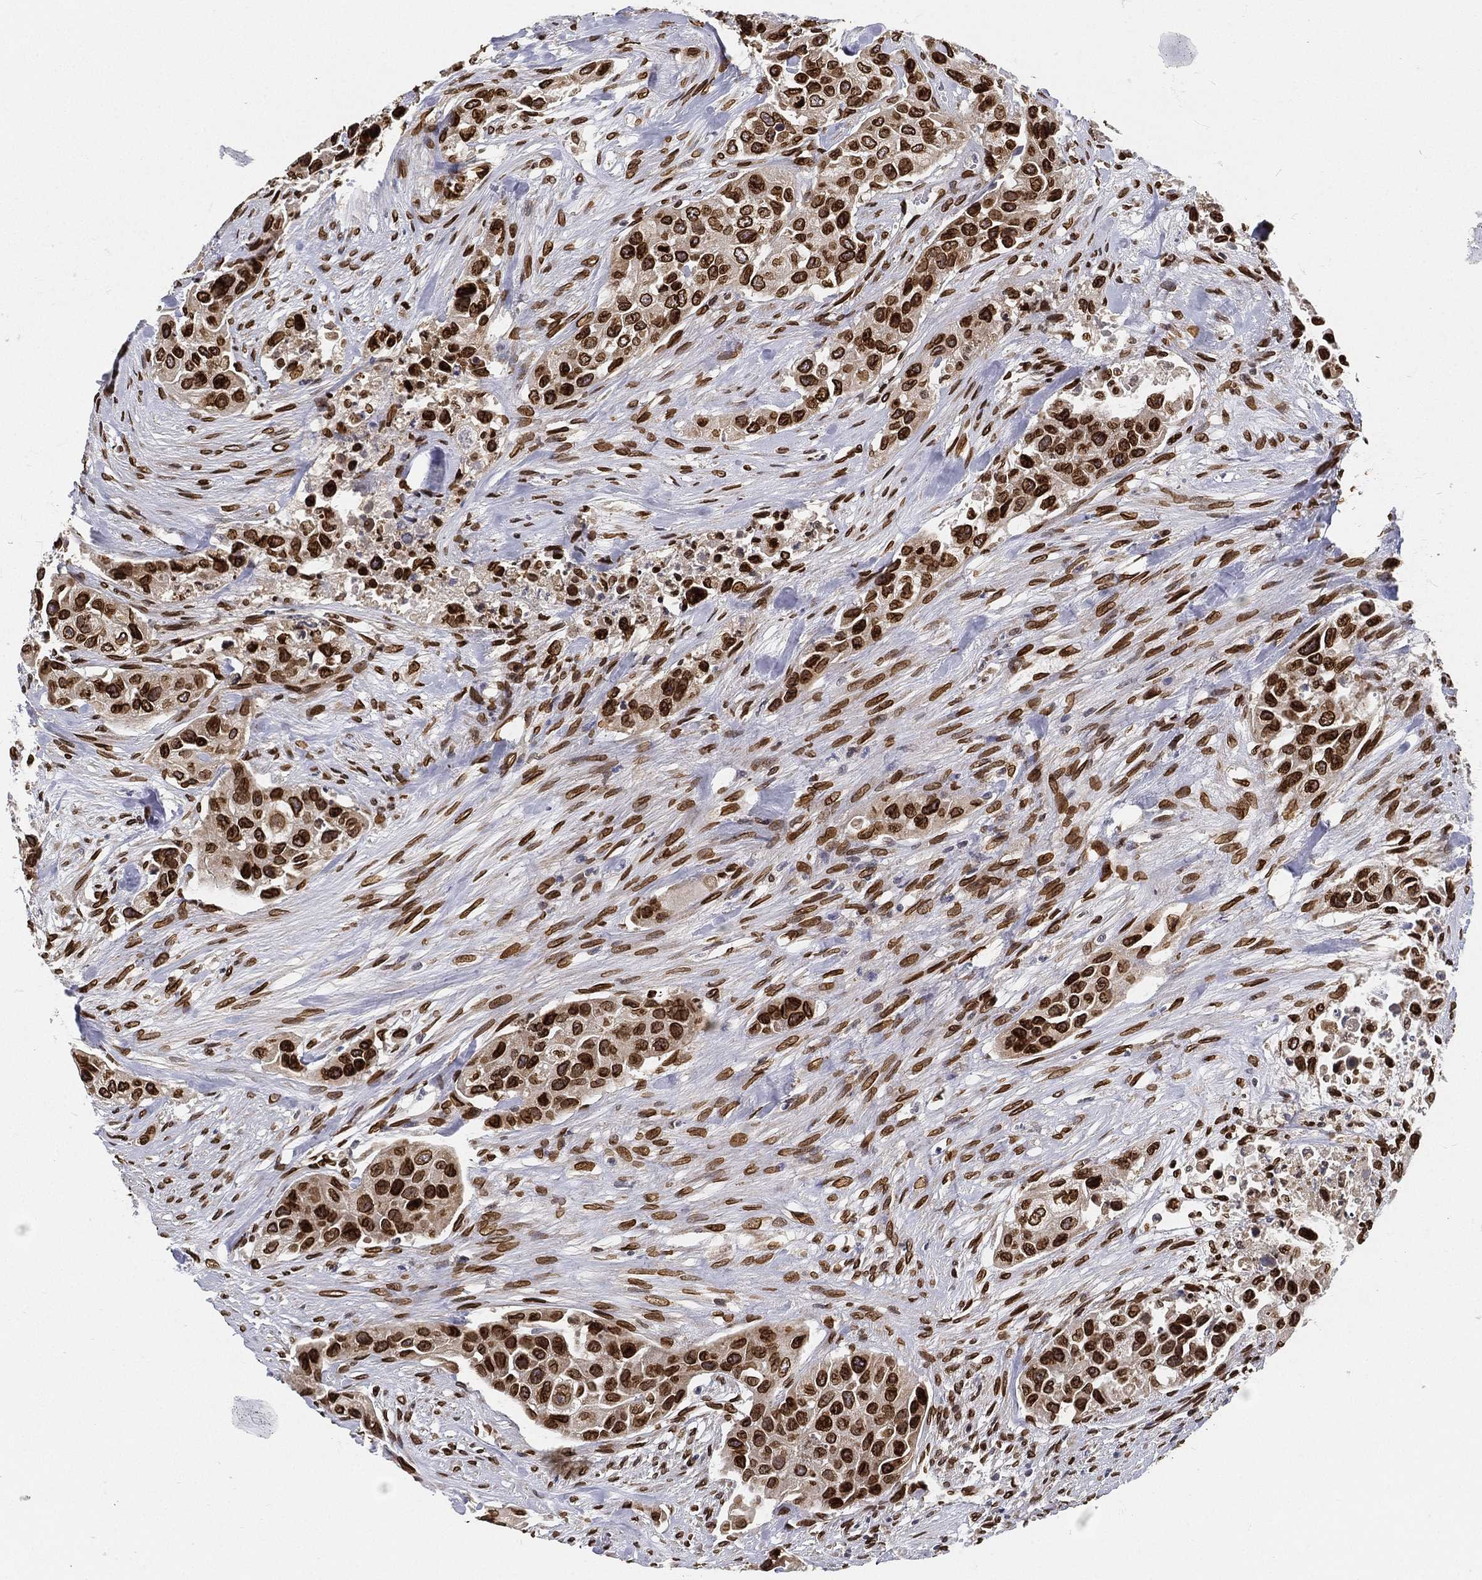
{"staining": {"intensity": "strong", "quantity": ">75%", "location": "cytoplasmic/membranous,nuclear"}, "tissue": "urothelial cancer", "cell_type": "Tumor cells", "image_type": "cancer", "snomed": [{"axis": "morphology", "description": "Urothelial carcinoma, High grade"}, {"axis": "topography", "description": "Urinary bladder"}], "caption": "Immunohistochemical staining of urothelial cancer reveals strong cytoplasmic/membranous and nuclear protein staining in approximately >75% of tumor cells.", "gene": "PALB2", "patient": {"sex": "female", "age": 73}}